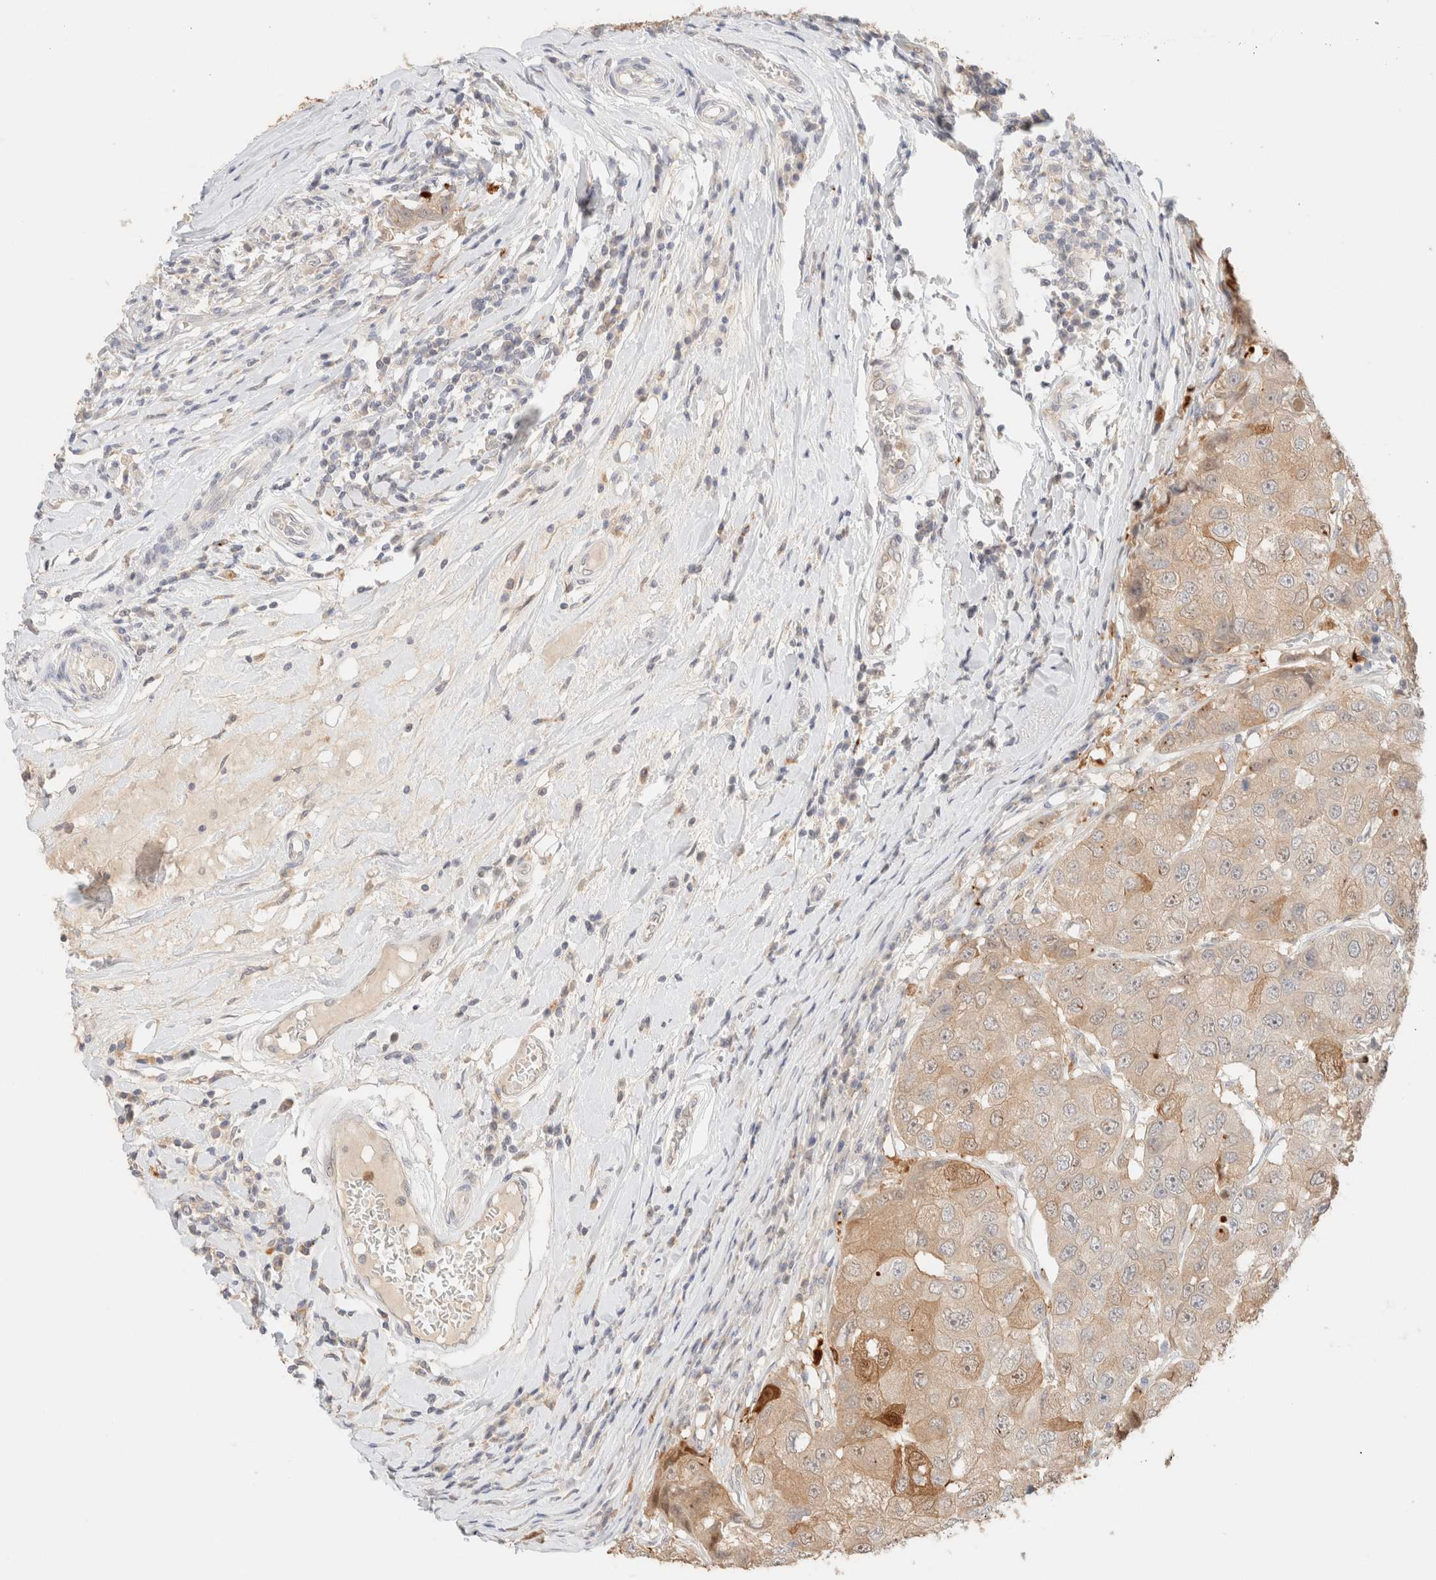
{"staining": {"intensity": "moderate", "quantity": ">75%", "location": "cytoplasmic/membranous"}, "tissue": "breast cancer", "cell_type": "Tumor cells", "image_type": "cancer", "snomed": [{"axis": "morphology", "description": "Duct carcinoma"}, {"axis": "topography", "description": "Breast"}], "caption": "Intraductal carcinoma (breast) stained for a protein shows moderate cytoplasmic/membranous positivity in tumor cells. Ihc stains the protein of interest in brown and the nuclei are stained blue.", "gene": "SGSM2", "patient": {"sex": "female", "age": 27}}